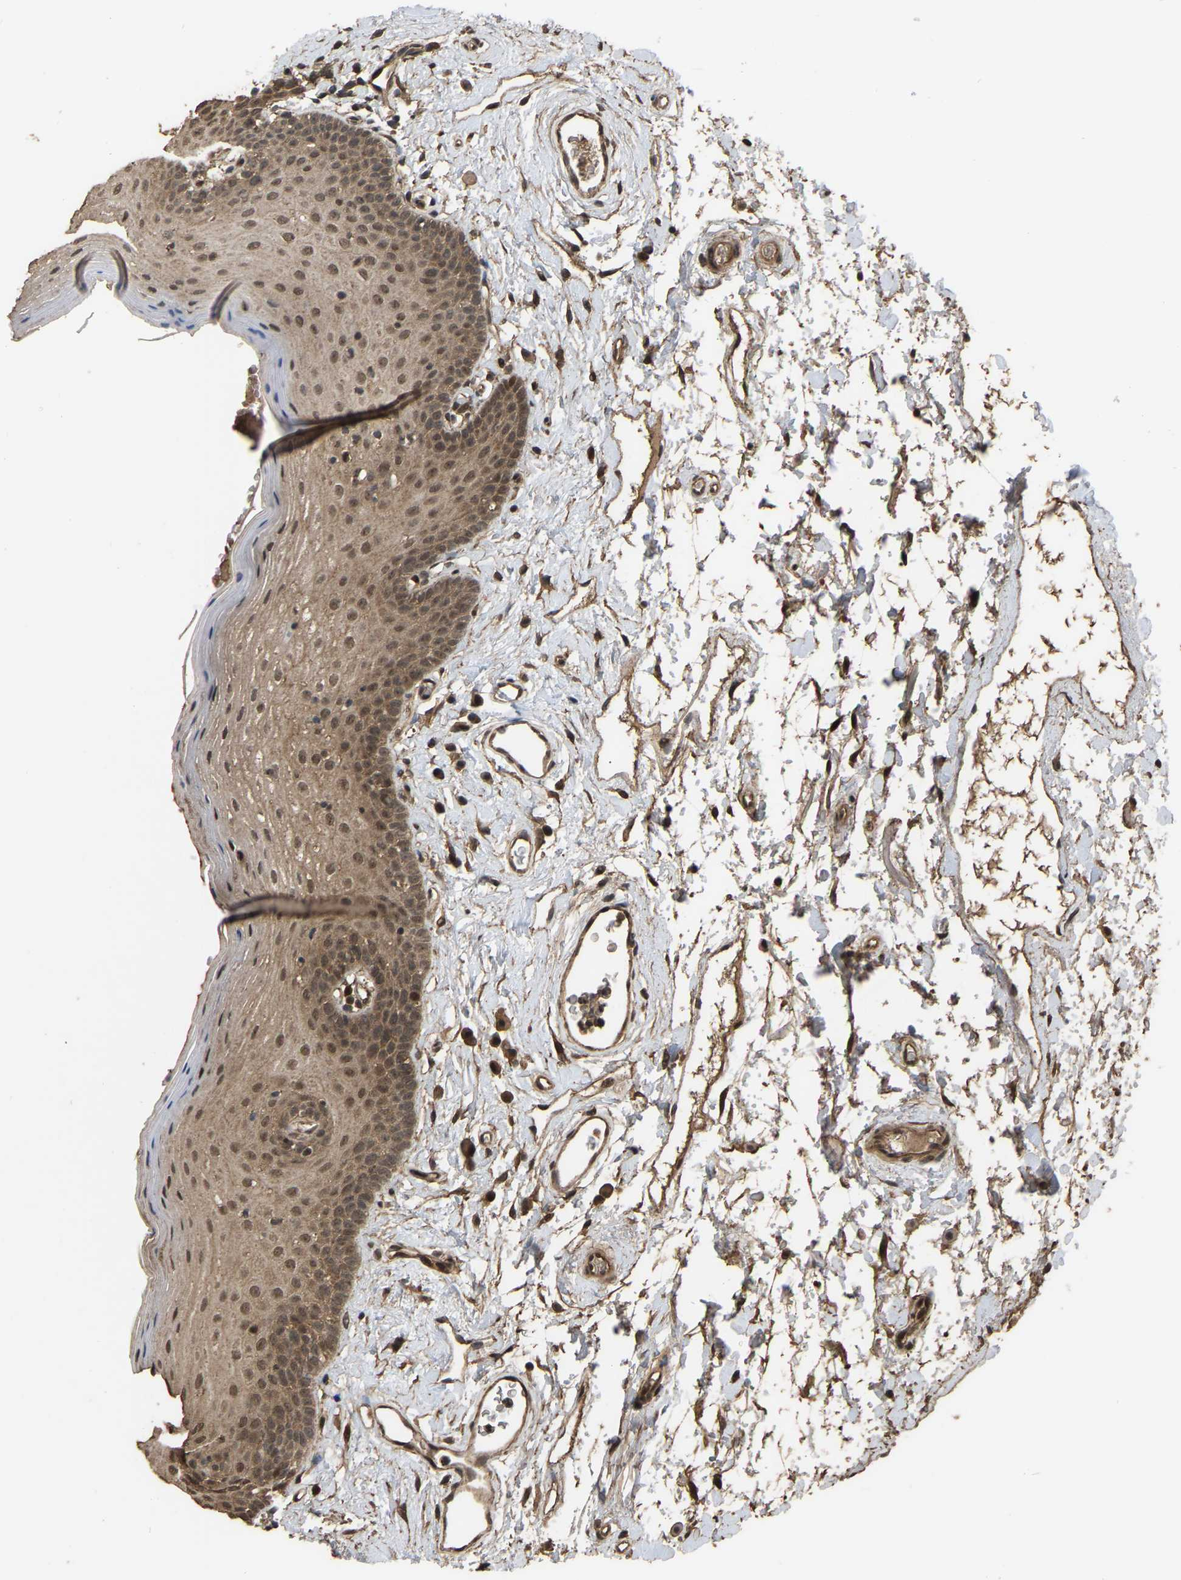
{"staining": {"intensity": "moderate", "quantity": ">75%", "location": "cytoplasmic/membranous,nuclear"}, "tissue": "oral mucosa", "cell_type": "Squamous epithelial cells", "image_type": "normal", "snomed": [{"axis": "morphology", "description": "Normal tissue, NOS"}, {"axis": "topography", "description": "Oral tissue"}], "caption": "The micrograph reveals staining of normal oral mucosa, revealing moderate cytoplasmic/membranous,nuclear protein staining (brown color) within squamous epithelial cells.", "gene": "ARHGAP23", "patient": {"sex": "male", "age": 66}}